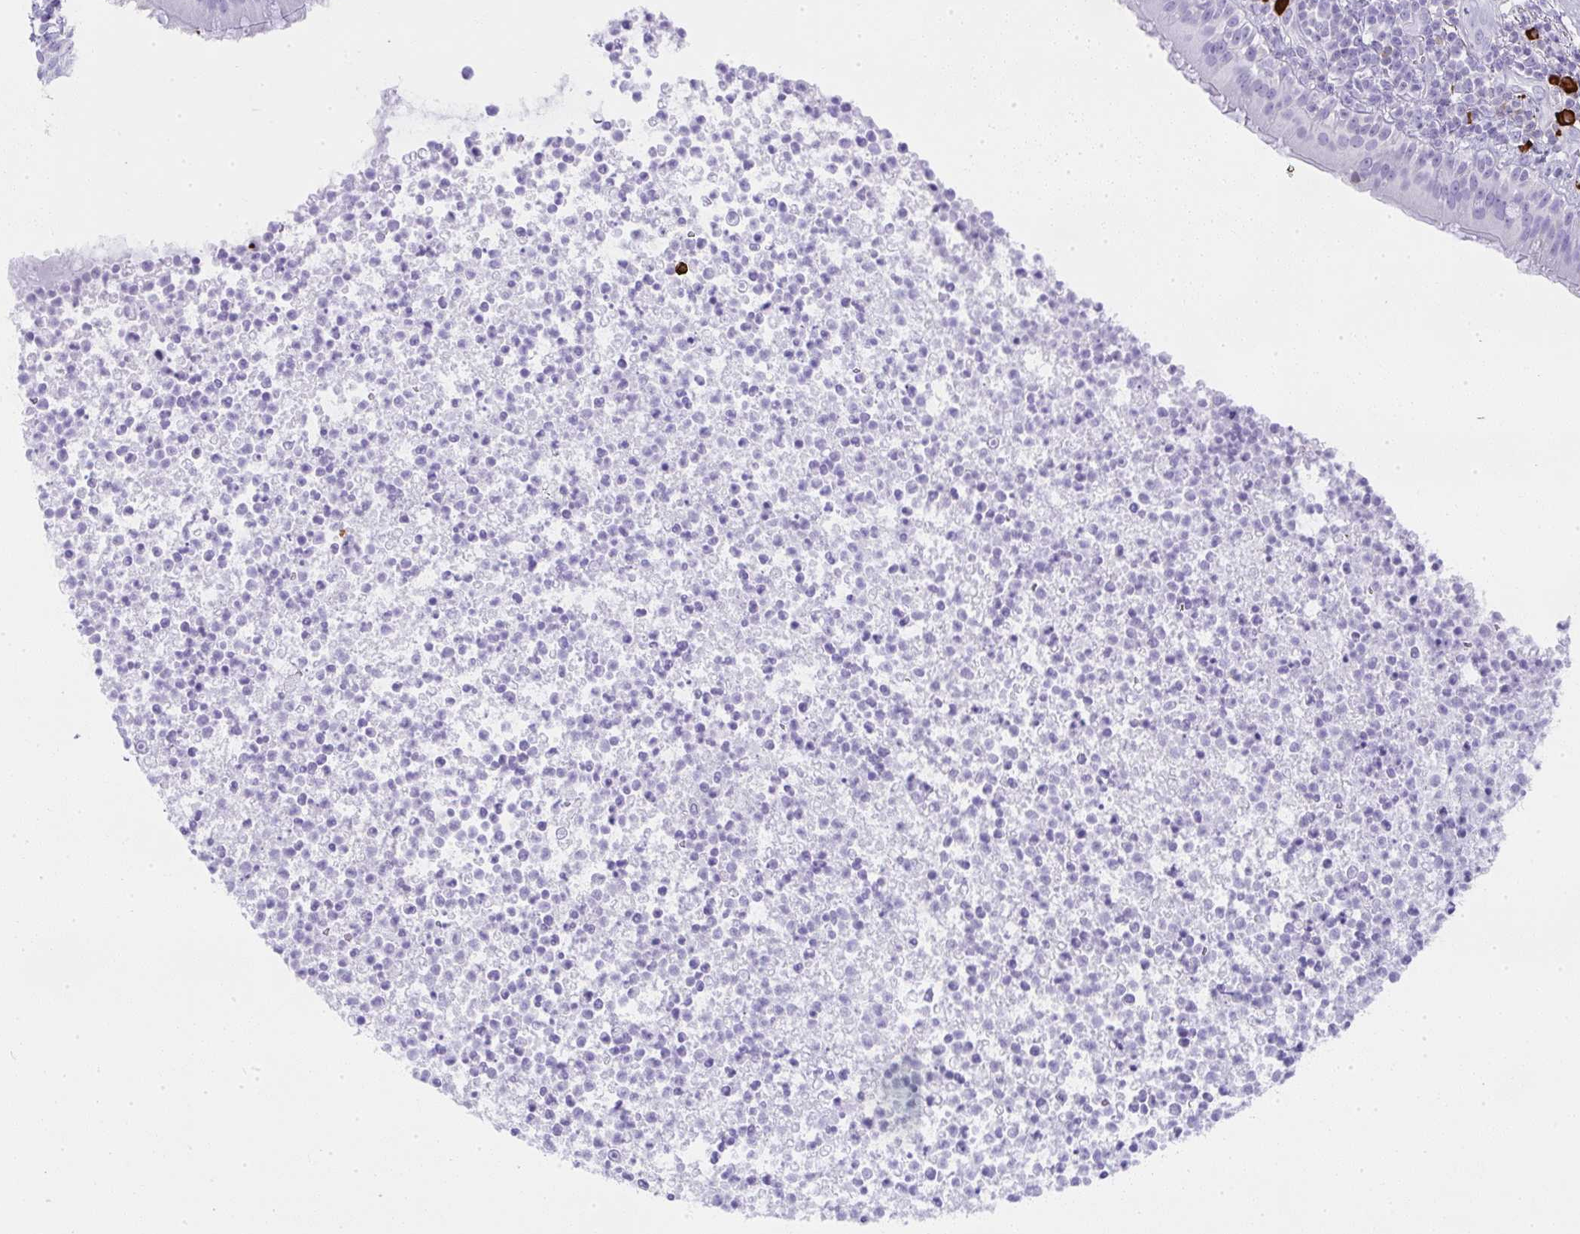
{"staining": {"intensity": "negative", "quantity": "none", "location": "none"}, "tissue": "bronchus", "cell_type": "Respiratory epithelial cells", "image_type": "normal", "snomed": [{"axis": "morphology", "description": "Normal tissue, NOS"}, {"axis": "topography", "description": "Cartilage tissue"}, {"axis": "topography", "description": "Bronchus"}], "caption": "High magnification brightfield microscopy of normal bronchus stained with DAB (3,3'-diaminobenzidine) (brown) and counterstained with hematoxylin (blue): respiratory epithelial cells show no significant positivity. (Brightfield microscopy of DAB immunohistochemistry (IHC) at high magnification).", "gene": "CDADC1", "patient": {"sex": "male", "age": 56}}